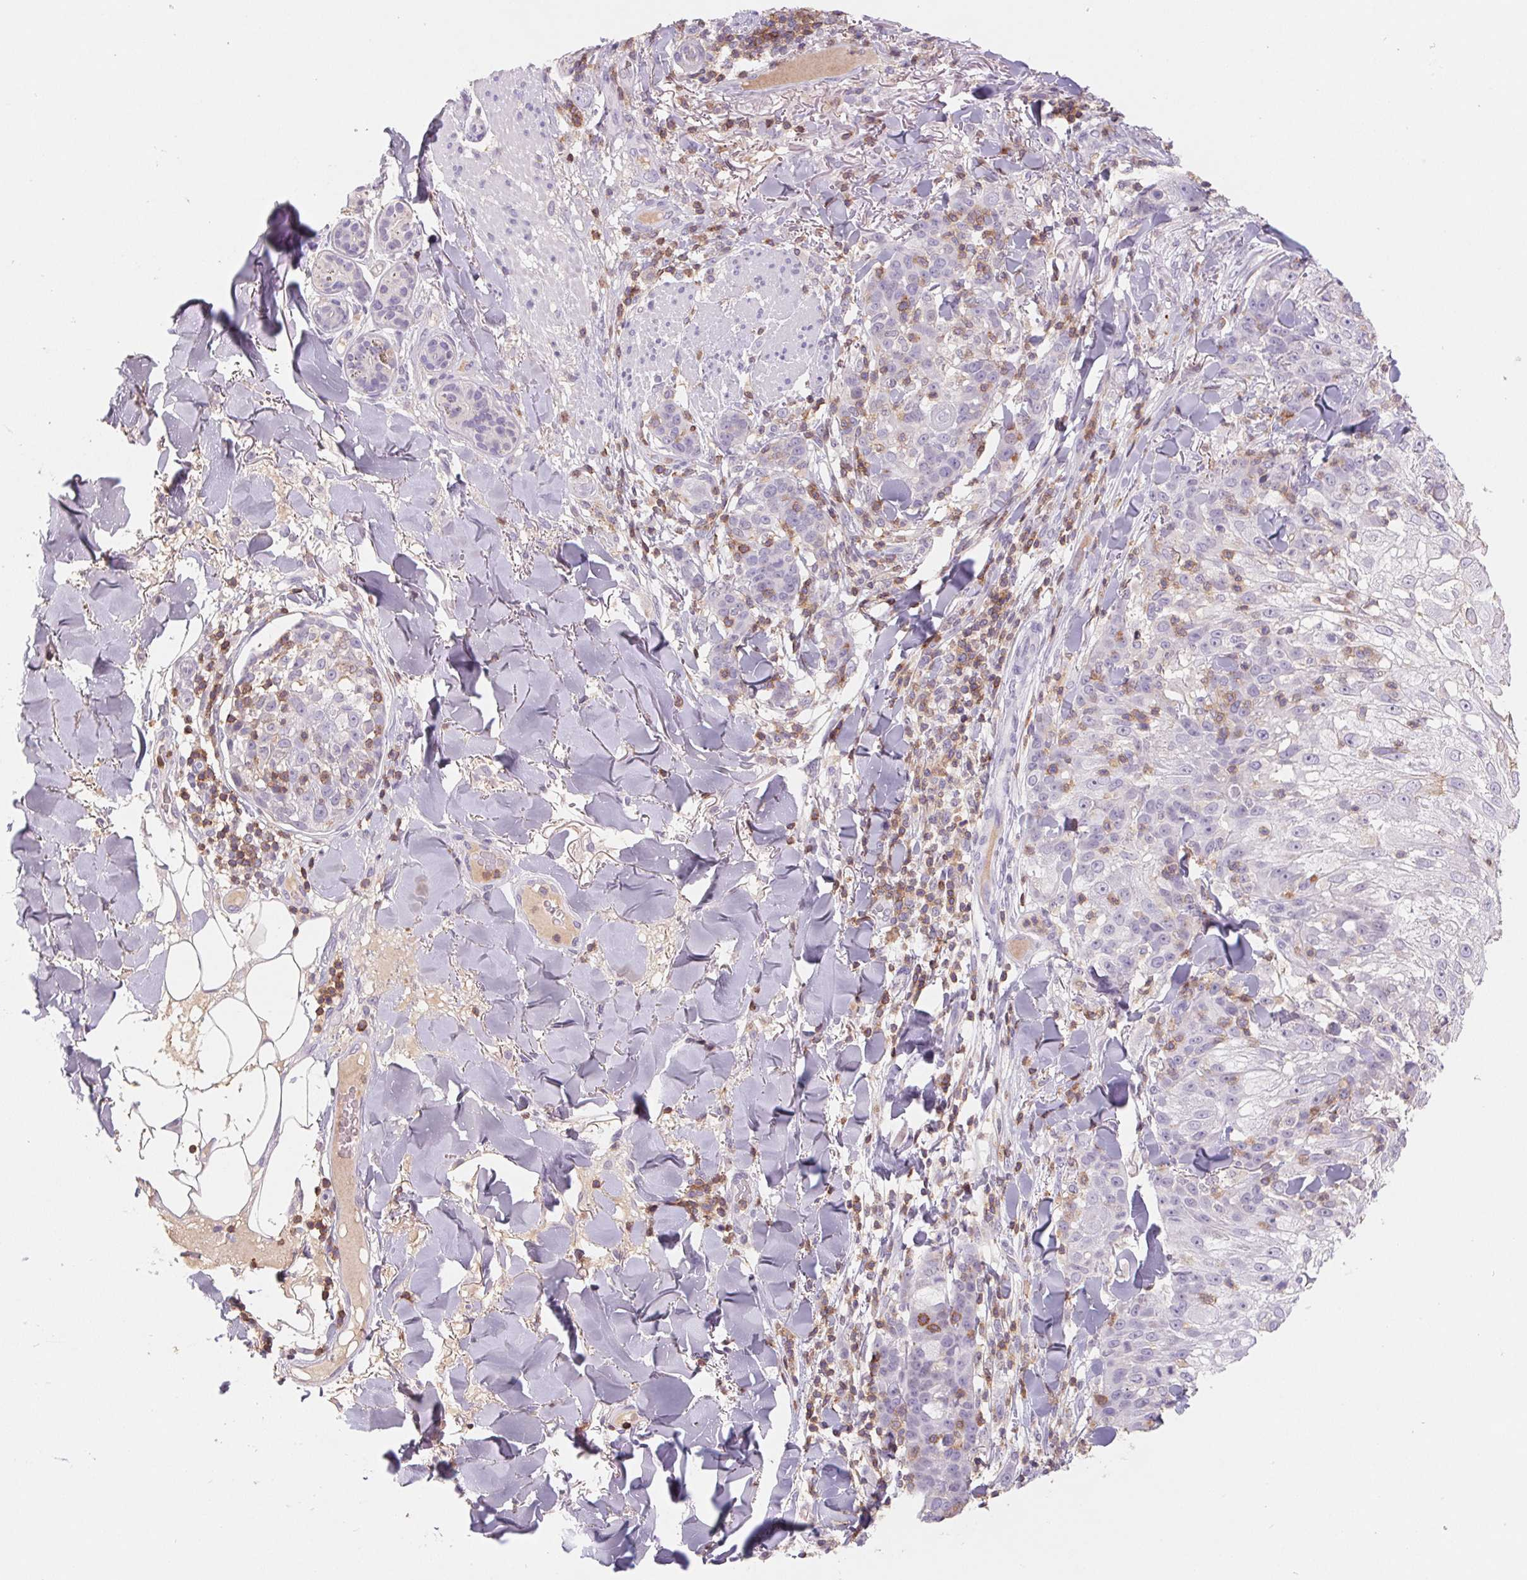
{"staining": {"intensity": "negative", "quantity": "none", "location": "none"}, "tissue": "skin cancer", "cell_type": "Tumor cells", "image_type": "cancer", "snomed": [{"axis": "morphology", "description": "Normal tissue, NOS"}, {"axis": "morphology", "description": "Squamous cell carcinoma, NOS"}, {"axis": "topography", "description": "Skin"}], "caption": "A histopathology image of human skin squamous cell carcinoma is negative for staining in tumor cells. (Brightfield microscopy of DAB immunohistochemistry at high magnification).", "gene": "KIF26A", "patient": {"sex": "female", "age": 83}}